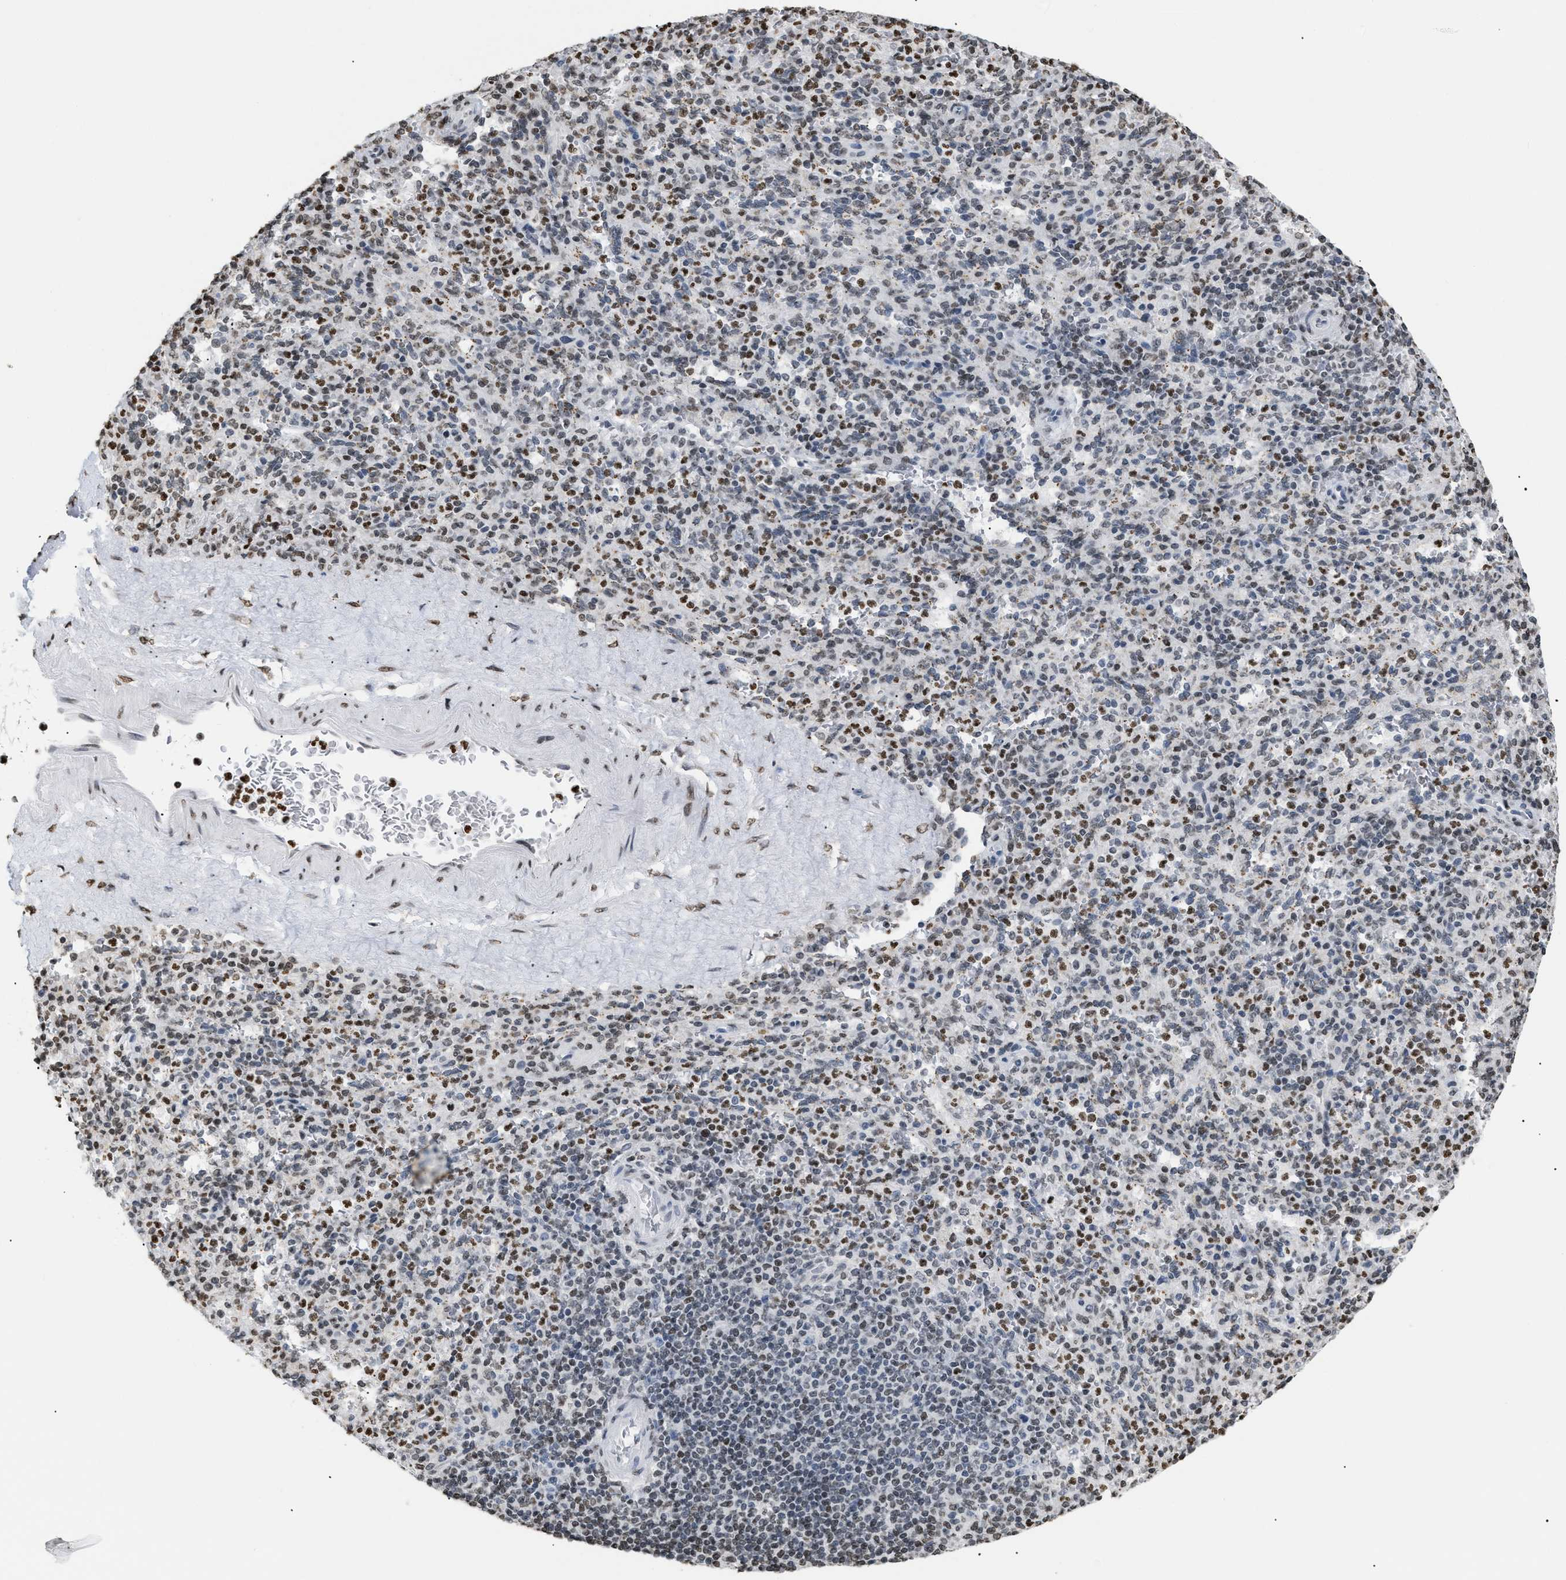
{"staining": {"intensity": "moderate", "quantity": "25%-75%", "location": "nuclear"}, "tissue": "spleen", "cell_type": "Cells in red pulp", "image_type": "normal", "snomed": [{"axis": "morphology", "description": "Normal tissue, NOS"}, {"axis": "topography", "description": "Spleen"}], "caption": "Protein expression analysis of benign human spleen reveals moderate nuclear staining in about 25%-75% of cells in red pulp.", "gene": "HMGN2", "patient": {"sex": "male", "age": 36}}